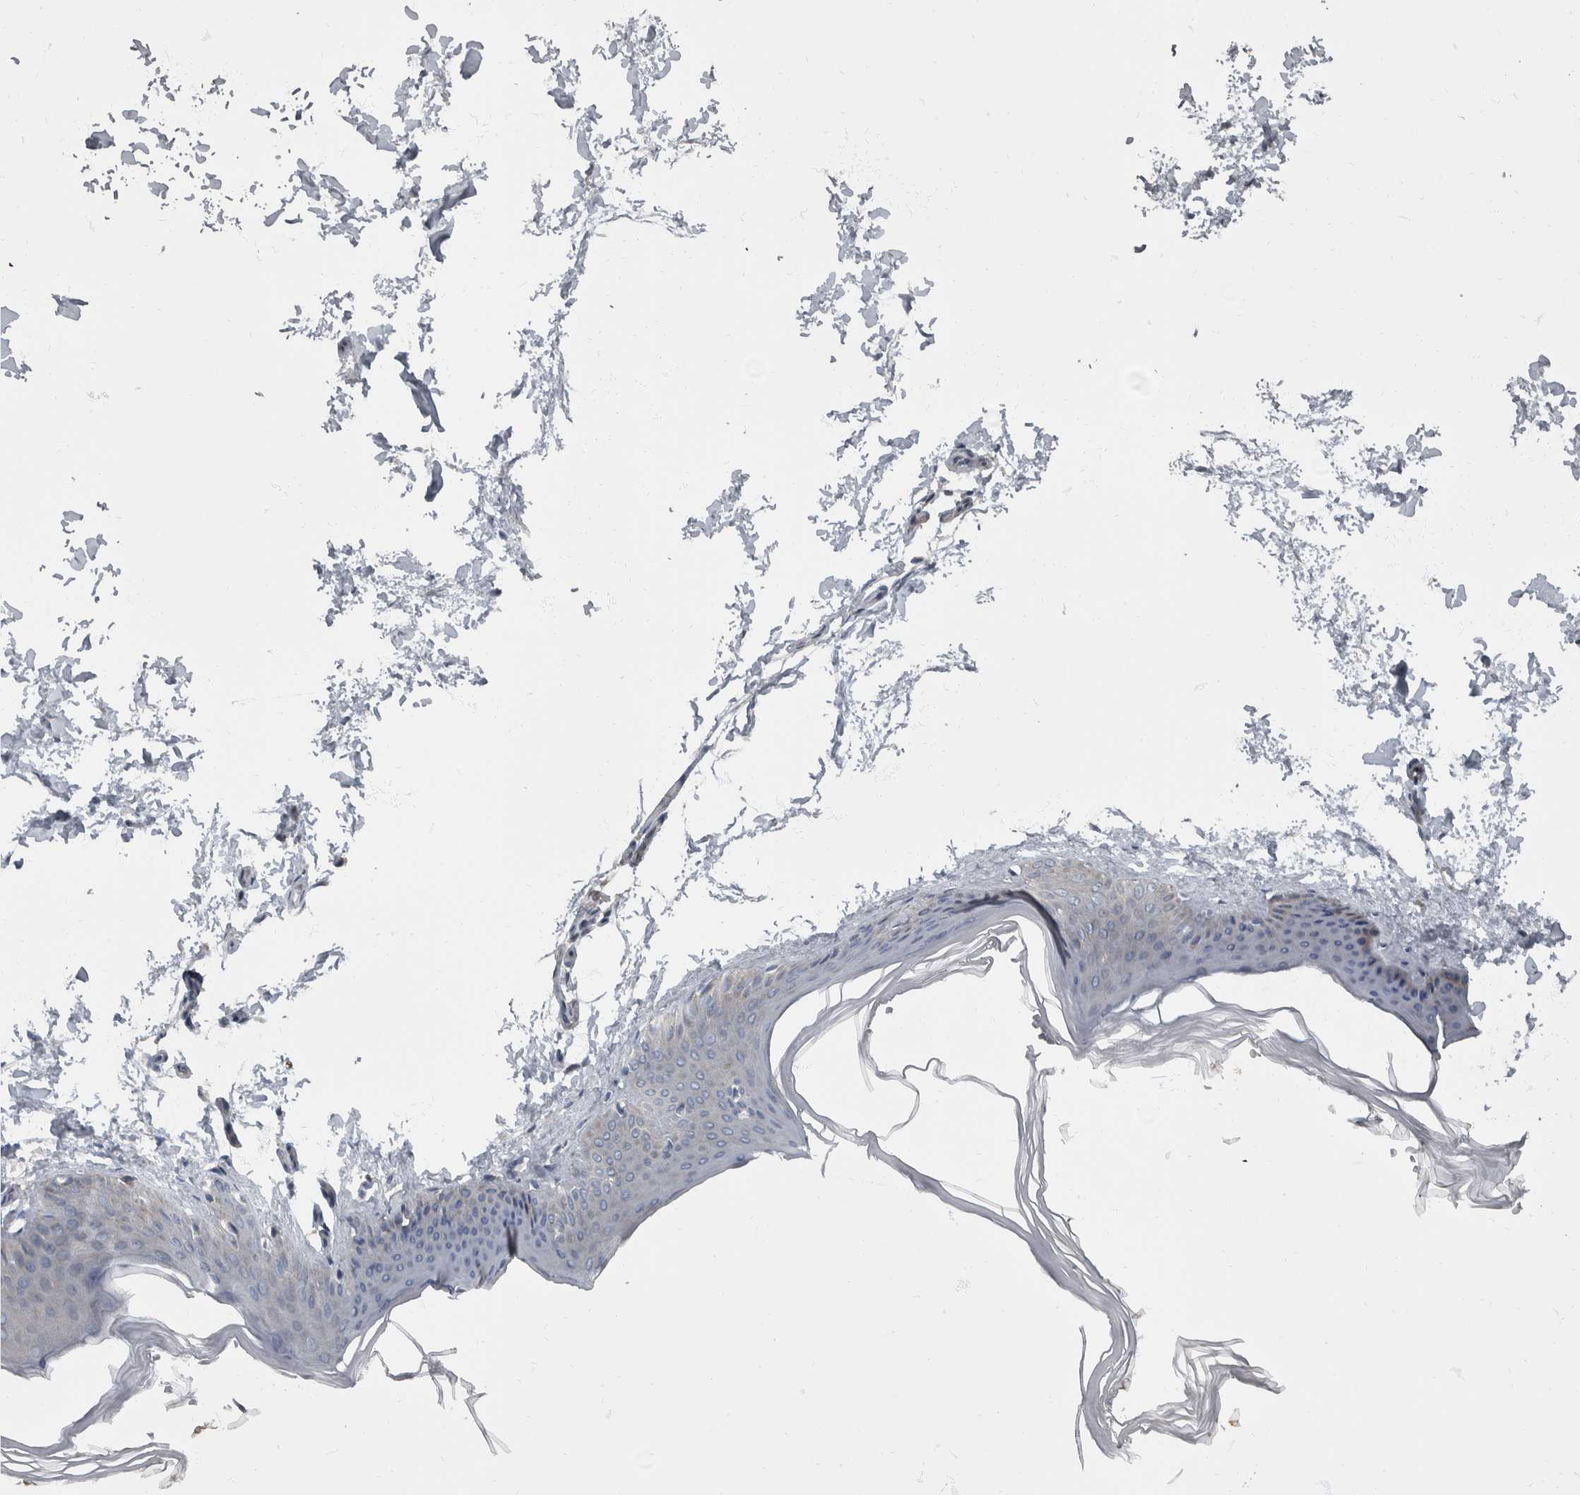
{"staining": {"intensity": "negative", "quantity": "none", "location": "none"}, "tissue": "skin", "cell_type": "Fibroblasts", "image_type": "normal", "snomed": [{"axis": "morphology", "description": "Normal tissue, NOS"}, {"axis": "topography", "description": "Skin"}], "caption": "This is a image of immunohistochemistry staining of normal skin, which shows no staining in fibroblasts.", "gene": "RABGGTB", "patient": {"sex": "female", "age": 27}}